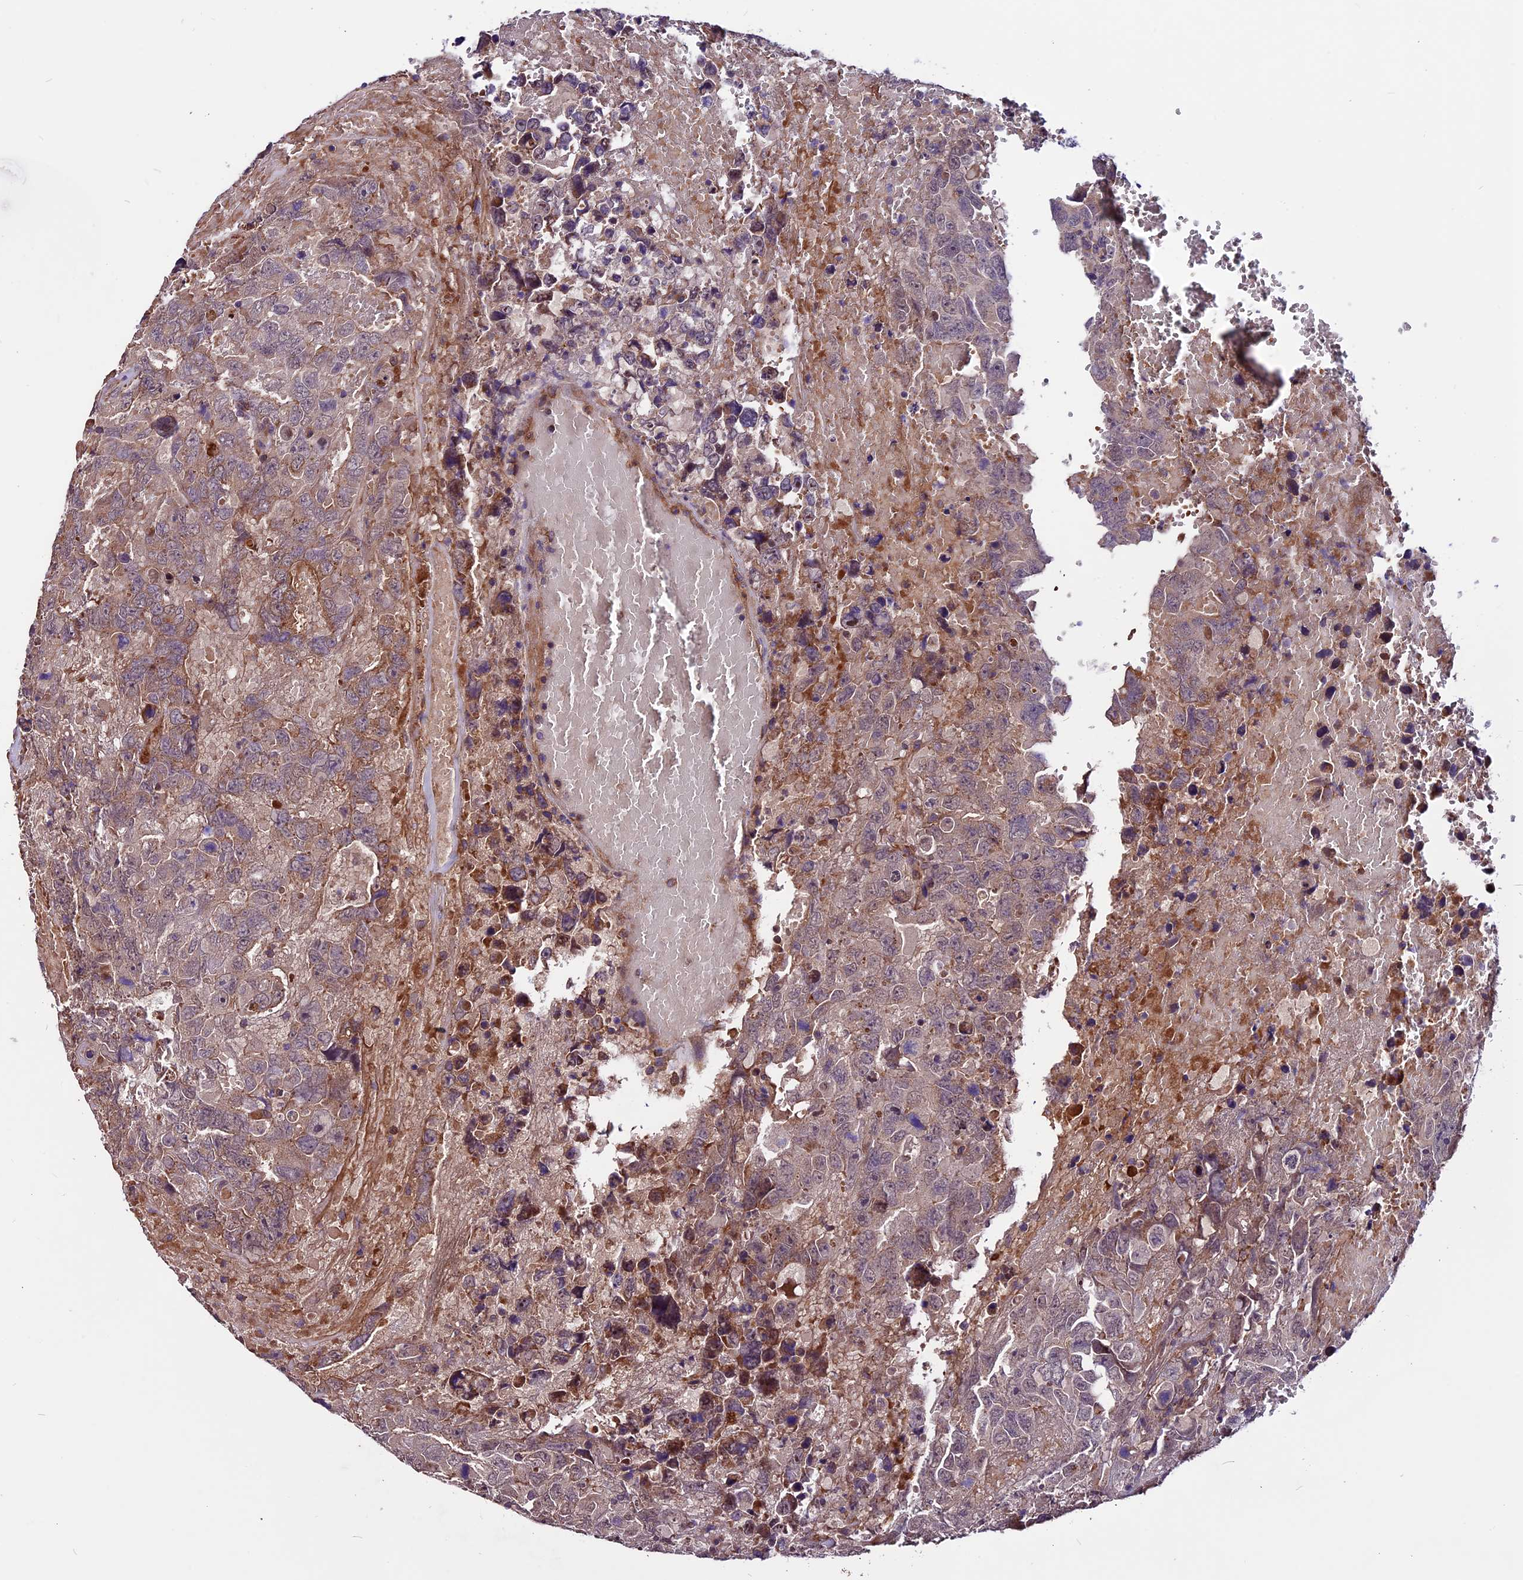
{"staining": {"intensity": "moderate", "quantity": "<25%", "location": "cytoplasmic/membranous"}, "tissue": "testis cancer", "cell_type": "Tumor cells", "image_type": "cancer", "snomed": [{"axis": "morphology", "description": "Carcinoma, Embryonal, NOS"}, {"axis": "topography", "description": "Testis"}], "caption": "Brown immunohistochemical staining in embryonal carcinoma (testis) demonstrates moderate cytoplasmic/membranous positivity in approximately <25% of tumor cells.", "gene": "RINL", "patient": {"sex": "male", "age": 45}}